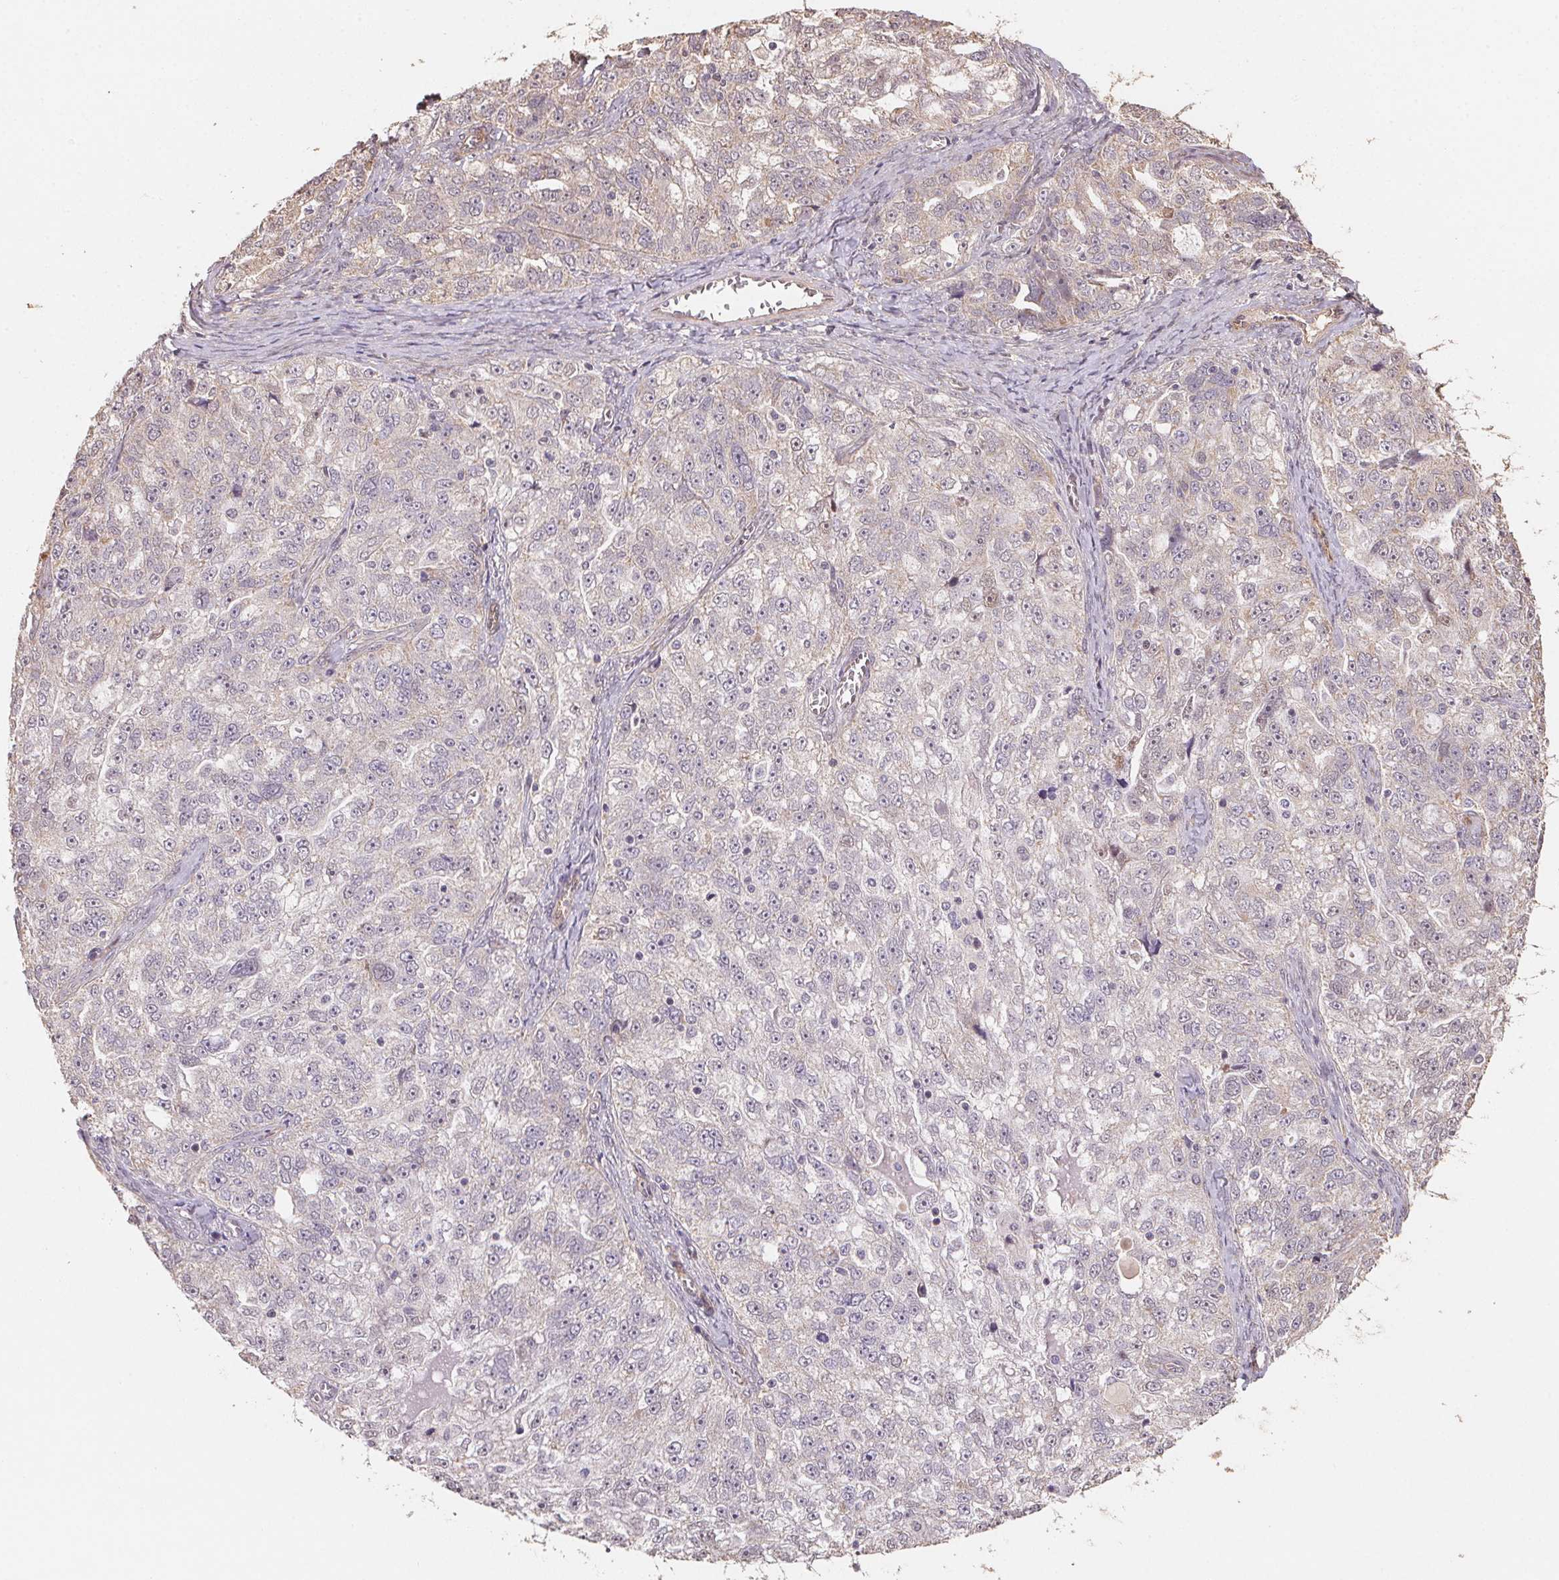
{"staining": {"intensity": "negative", "quantity": "none", "location": "none"}, "tissue": "ovarian cancer", "cell_type": "Tumor cells", "image_type": "cancer", "snomed": [{"axis": "morphology", "description": "Cystadenocarcinoma, serous, NOS"}, {"axis": "topography", "description": "Ovary"}], "caption": "The histopathology image displays no significant staining in tumor cells of ovarian cancer (serous cystadenocarcinoma).", "gene": "TMEM222", "patient": {"sex": "female", "age": 51}}